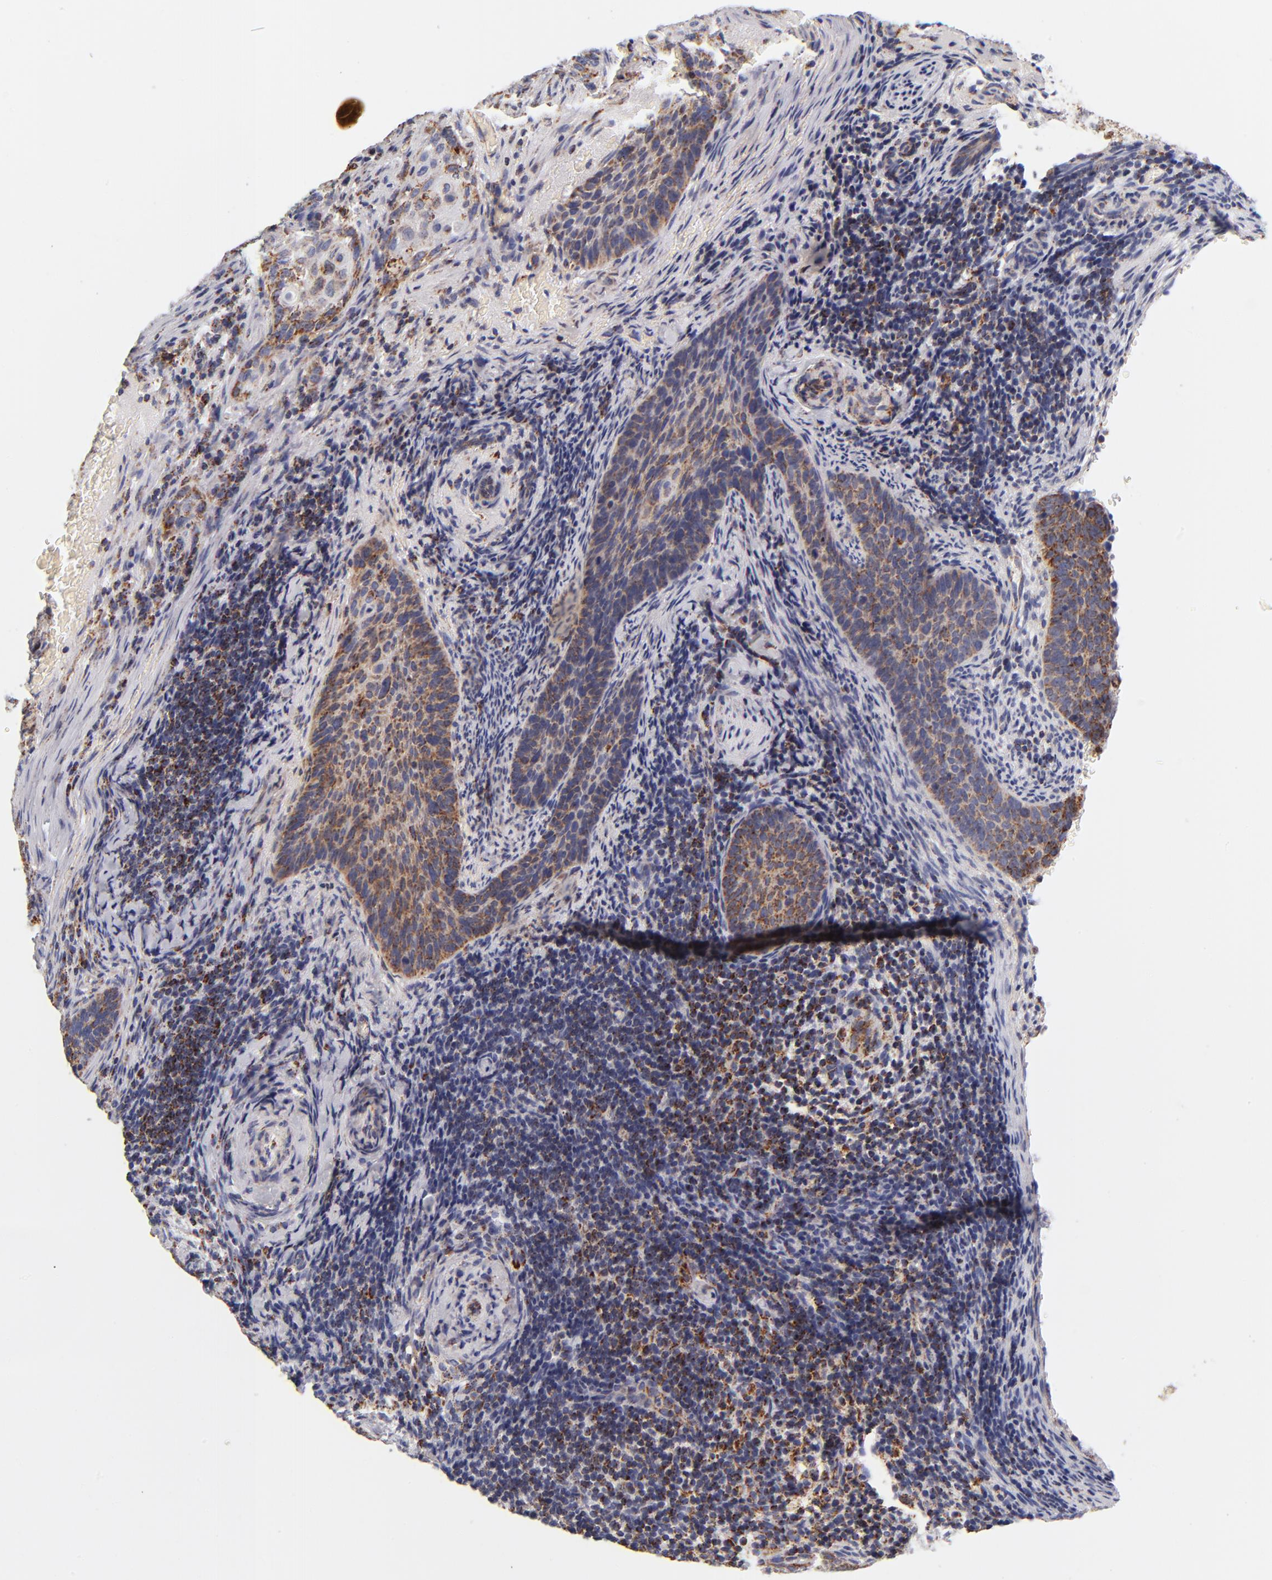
{"staining": {"intensity": "strong", "quantity": ">75%", "location": "cytoplasmic/membranous"}, "tissue": "cervical cancer", "cell_type": "Tumor cells", "image_type": "cancer", "snomed": [{"axis": "morphology", "description": "Squamous cell carcinoma, NOS"}, {"axis": "topography", "description": "Cervix"}], "caption": "This is a micrograph of IHC staining of cervical squamous cell carcinoma, which shows strong positivity in the cytoplasmic/membranous of tumor cells.", "gene": "ECHS1", "patient": {"sex": "female", "age": 33}}